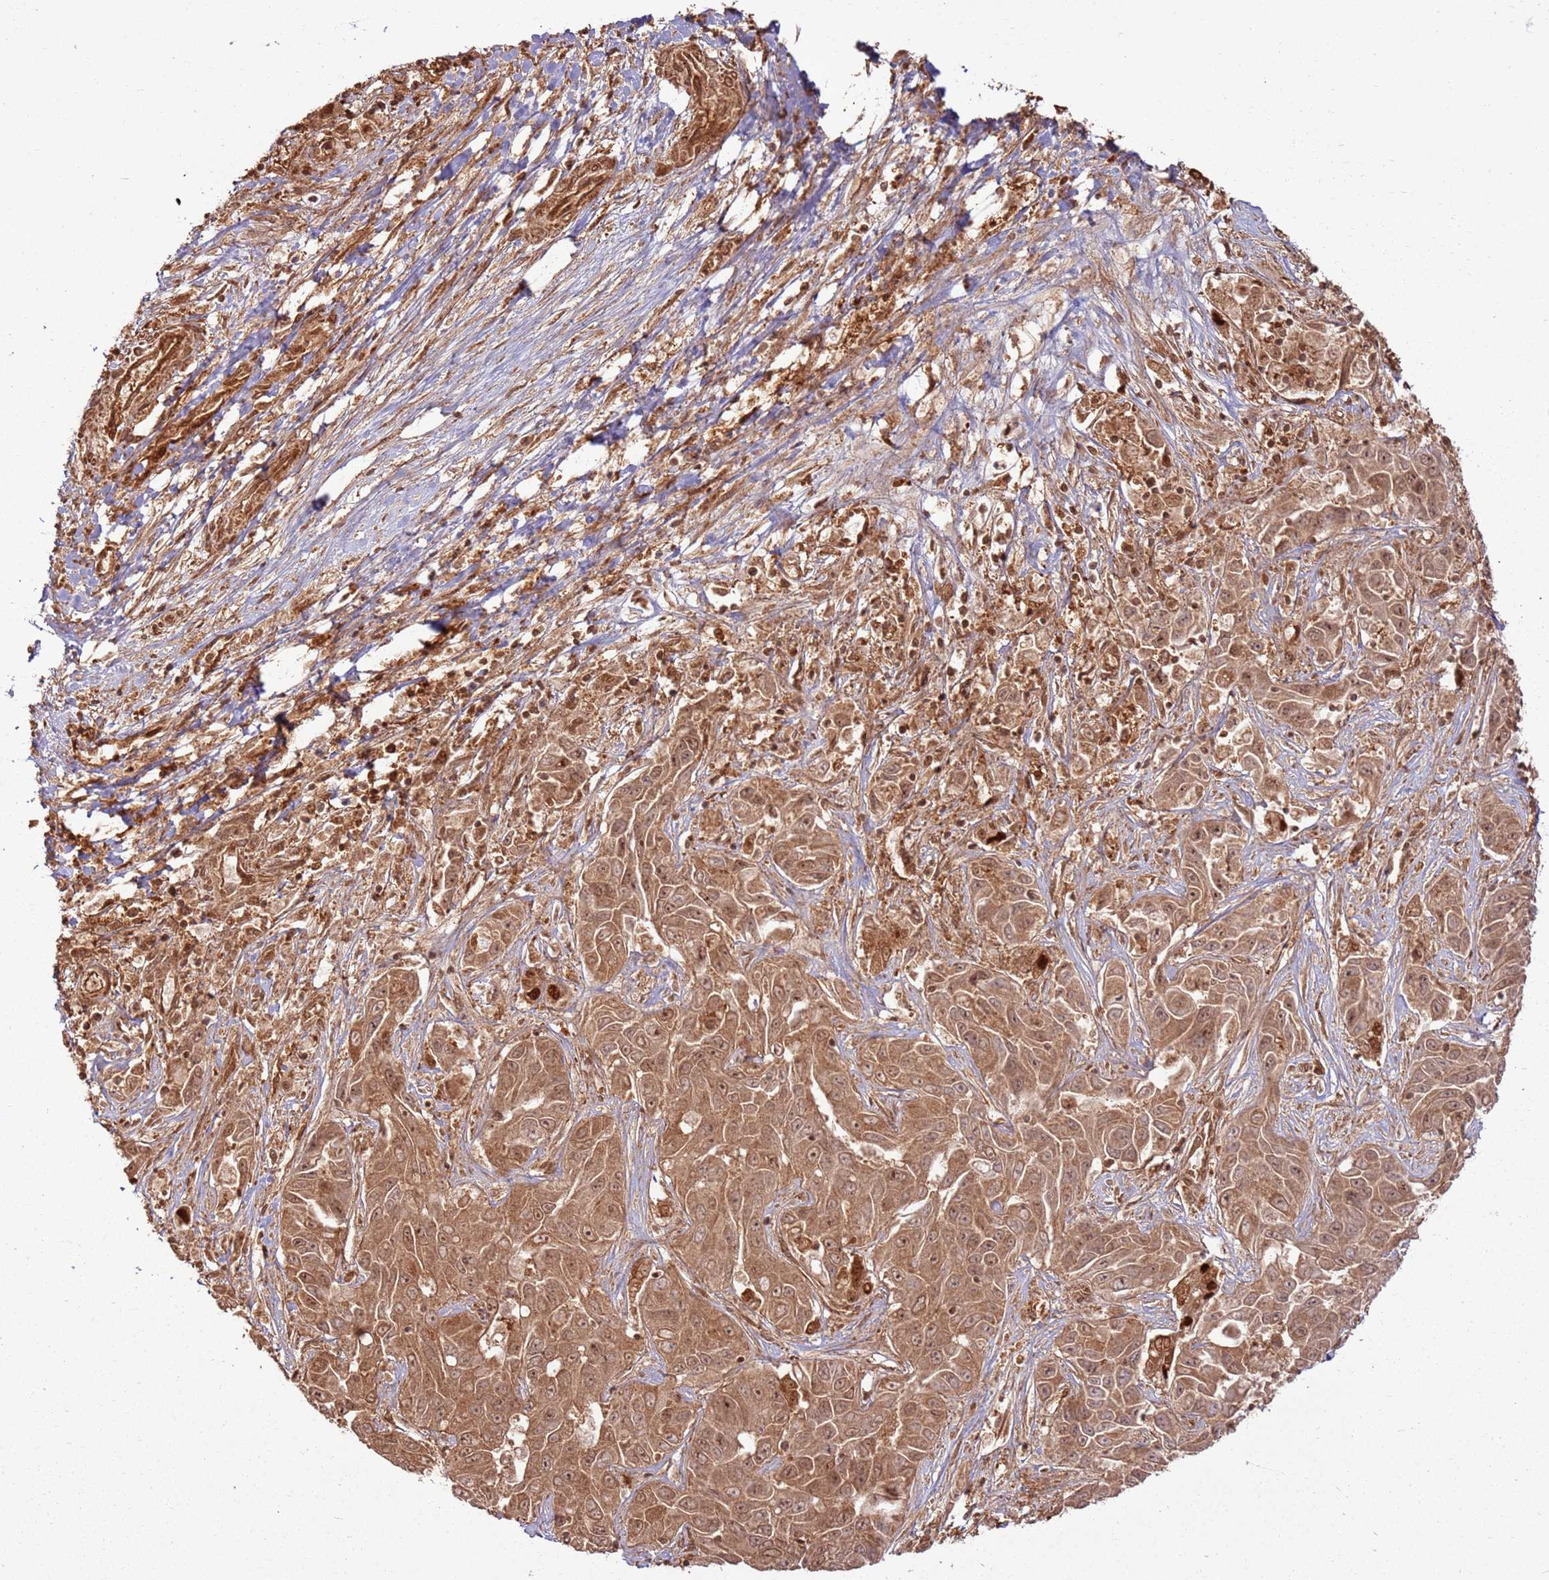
{"staining": {"intensity": "moderate", "quantity": ">75%", "location": "cytoplasmic/membranous,nuclear"}, "tissue": "liver cancer", "cell_type": "Tumor cells", "image_type": "cancer", "snomed": [{"axis": "morphology", "description": "Cholangiocarcinoma"}, {"axis": "topography", "description": "Liver"}], "caption": "Liver cancer stained with DAB immunohistochemistry demonstrates medium levels of moderate cytoplasmic/membranous and nuclear staining in approximately >75% of tumor cells.", "gene": "TBC1D13", "patient": {"sex": "female", "age": 52}}